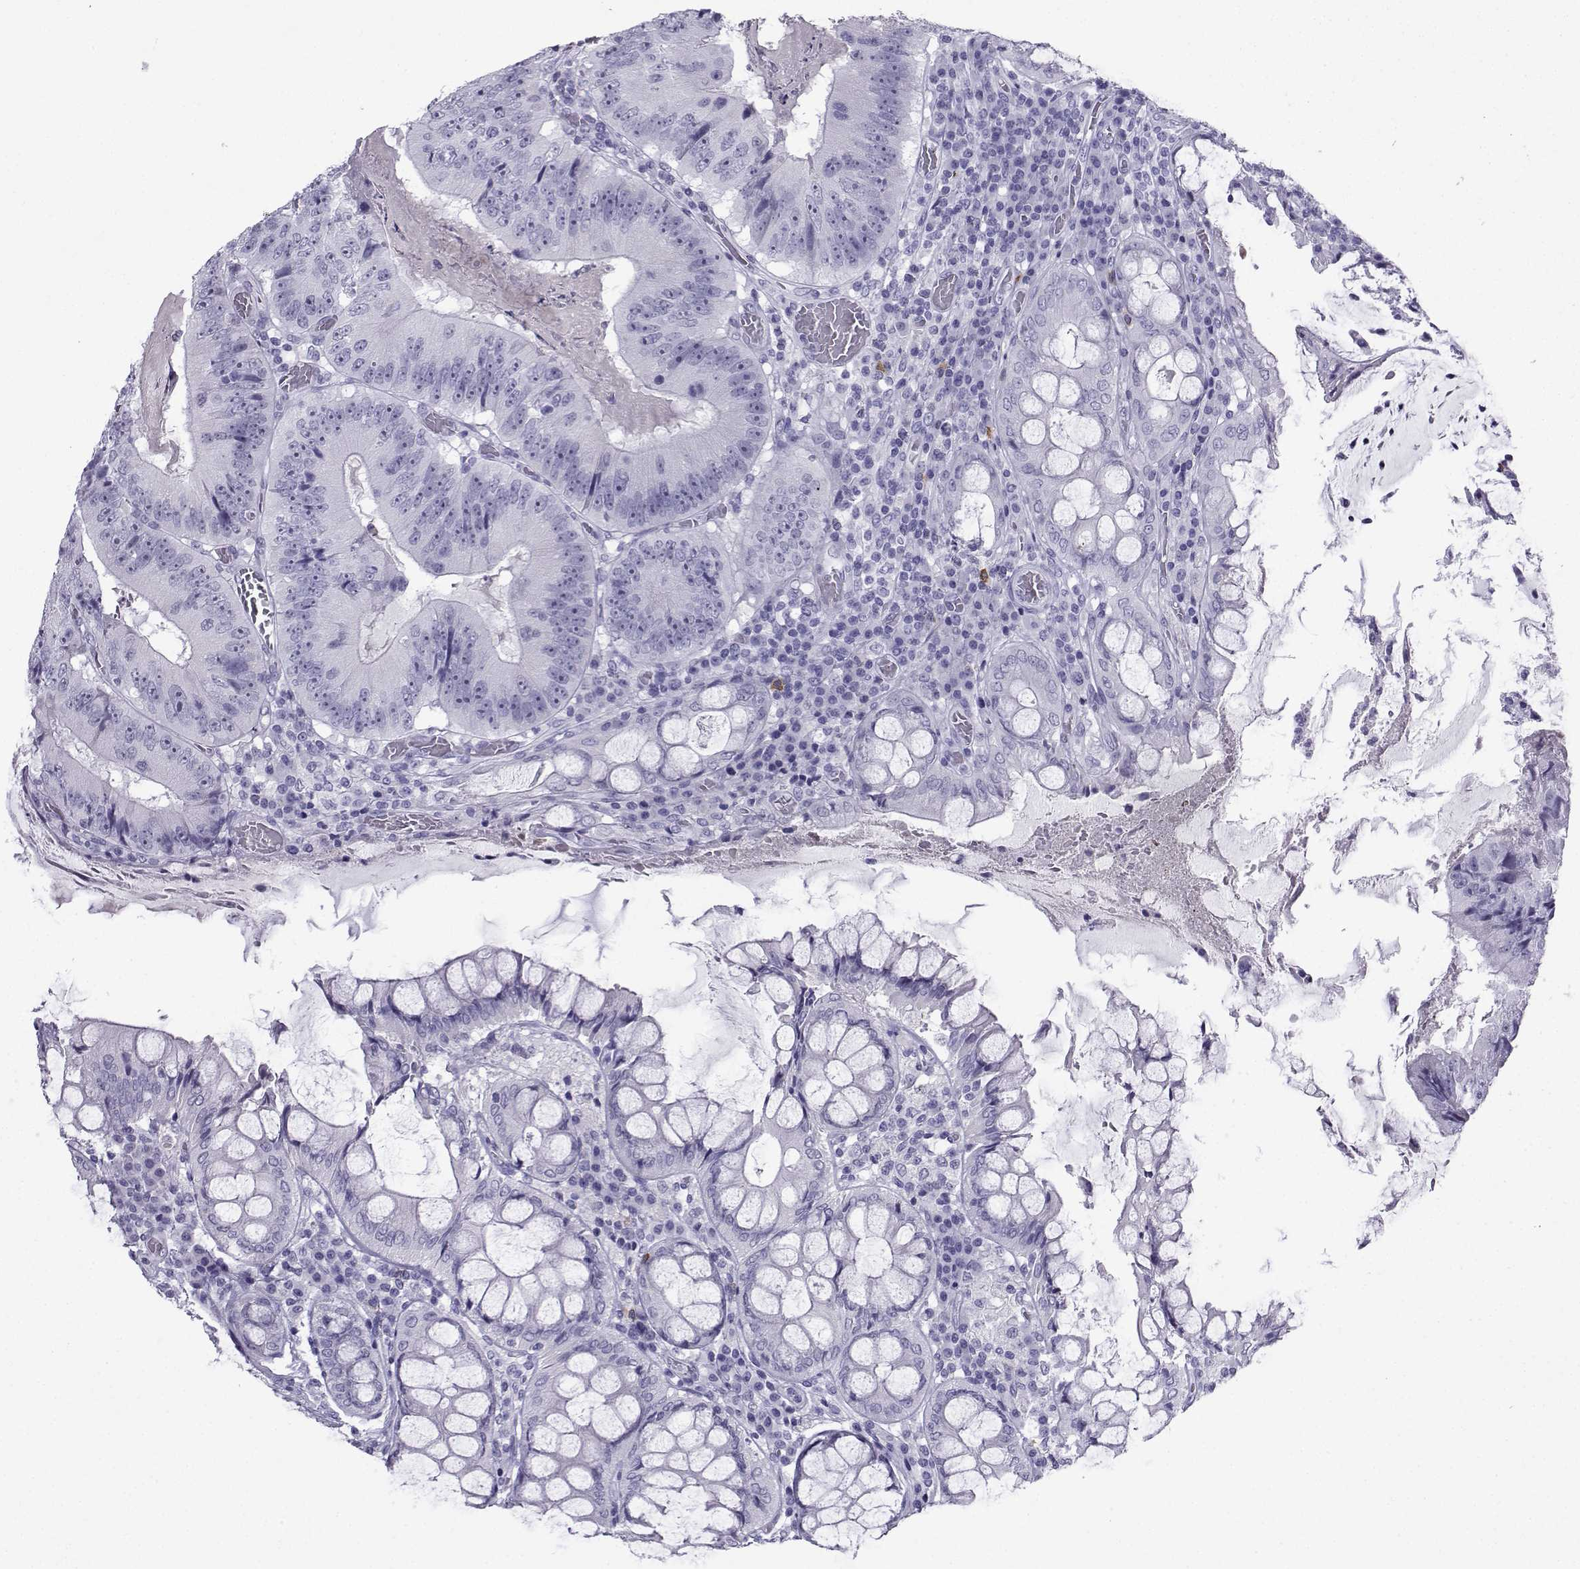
{"staining": {"intensity": "negative", "quantity": "none", "location": "none"}, "tissue": "colorectal cancer", "cell_type": "Tumor cells", "image_type": "cancer", "snomed": [{"axis": "morphology", "description": "Adenocarcinoma, NOS"}, {"axis": "topography", "description": "Colon"}], "caption": "High magnification brightfield microscopy of colorectal adenocarcinoma stained with DAB (3,3'-diaminobenzidine) (brown) and counterstained with hematoxylin (blue): tumor cells show no significant positivity. (Immunohistochemistry, brightfield microscopy, high magnification).", "gene": "SLC18A2", "patient": {"sex": "female", "age": 86}}